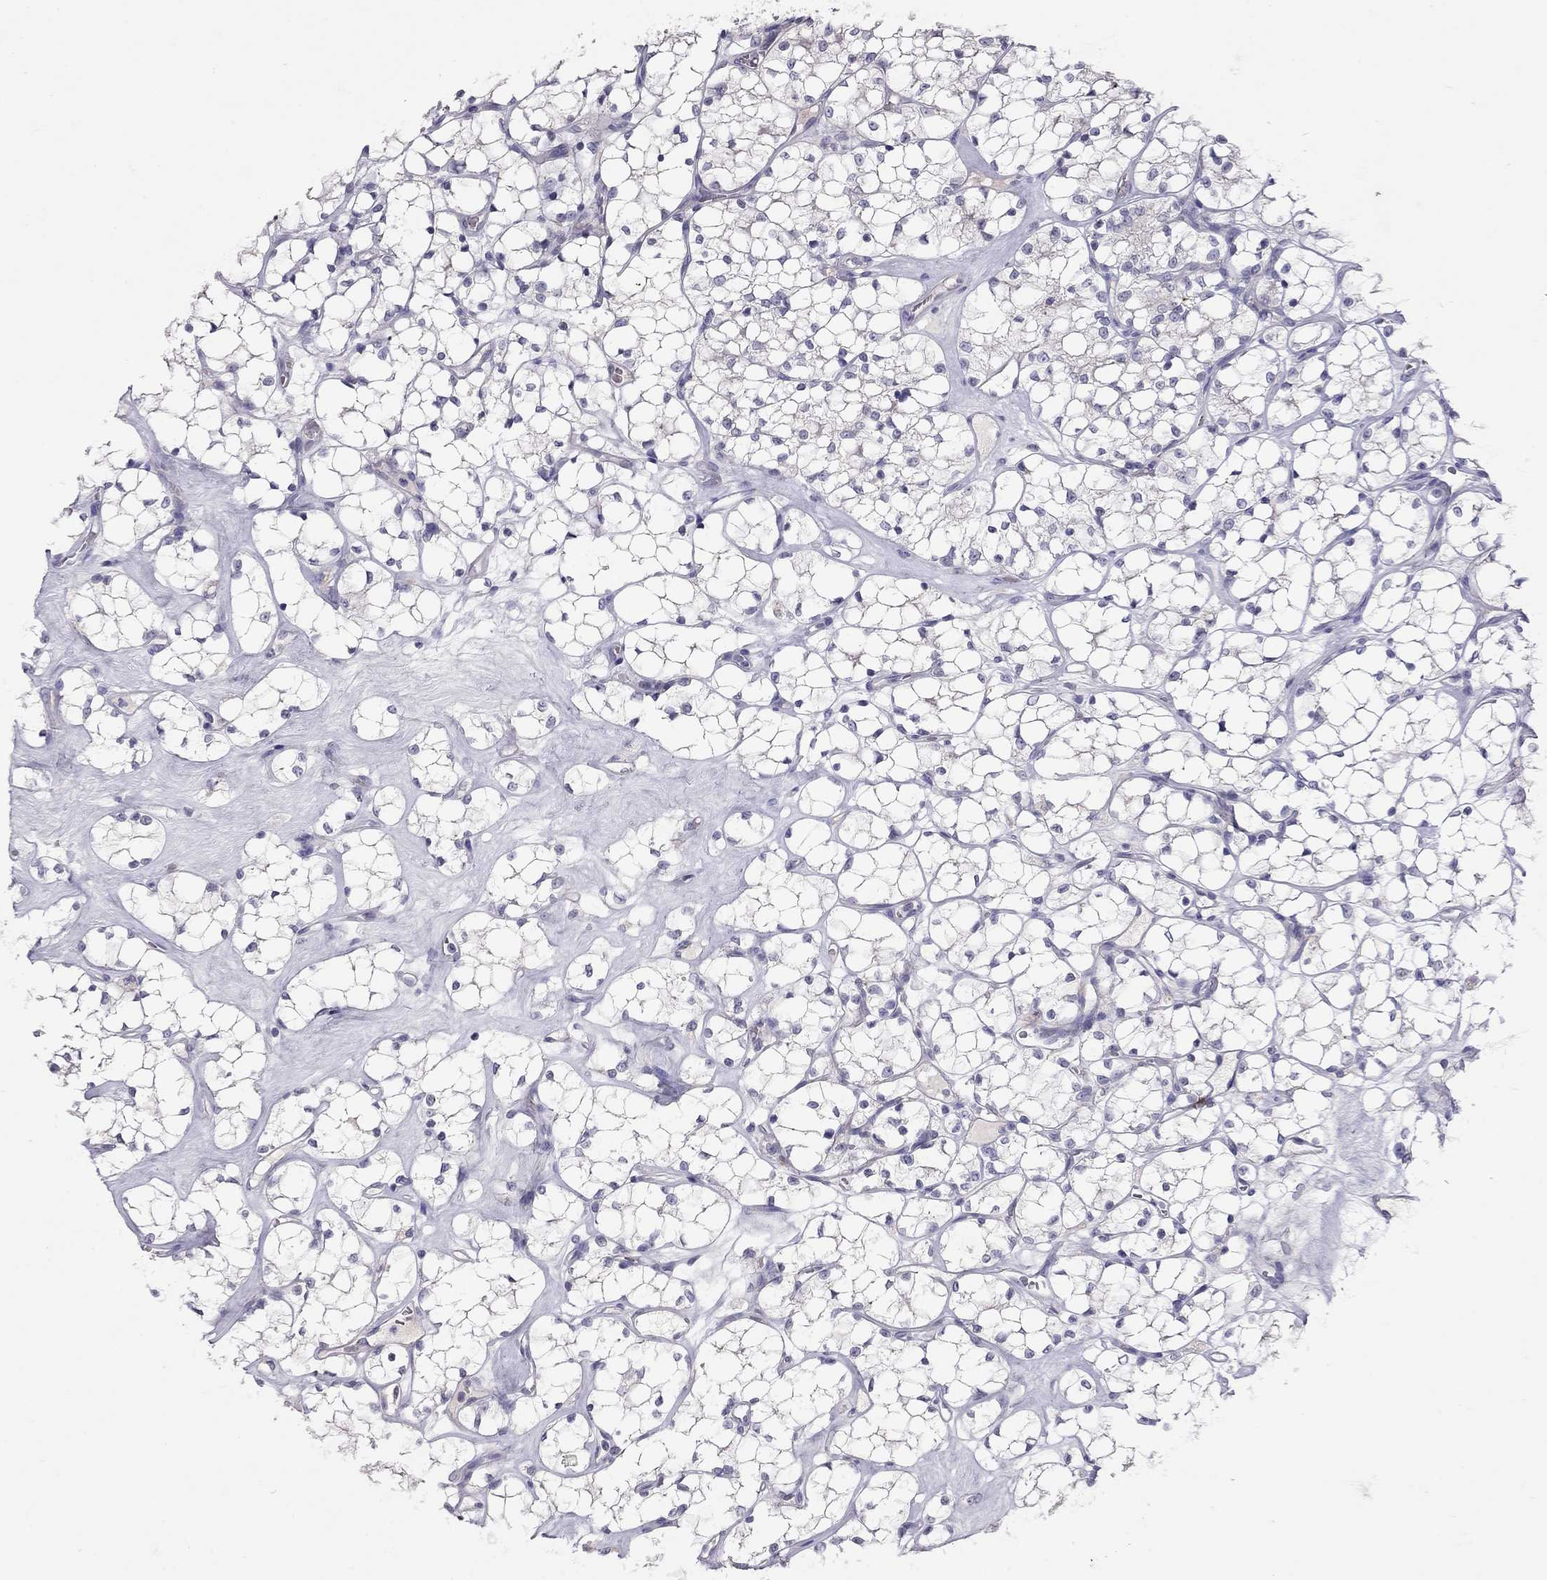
{"staining": {"intensity": "negative", "quantity": "none", "location": "none"}, "tissue": "renal cancer", "cell_type": "Tumor cells", "image_type": "cancer", "snomed": [{"axis": "morphology", "description": "Adenocarcinoma, NOS"}, {"axis": "topography", "description": "Kidney"}], "caption": "High magnification brightfield microscopy of renal cancer stained with DAB (3,3'-diaminobenzidine) (brown) and counterstained with hematoxylin (blue): tumor cells show no significant staining. (DAB immunohistochemistry (IHC) with hematoxylin counter stain).", "gene": "MUC16", "patient": {"sex": "female", "age": 69}}